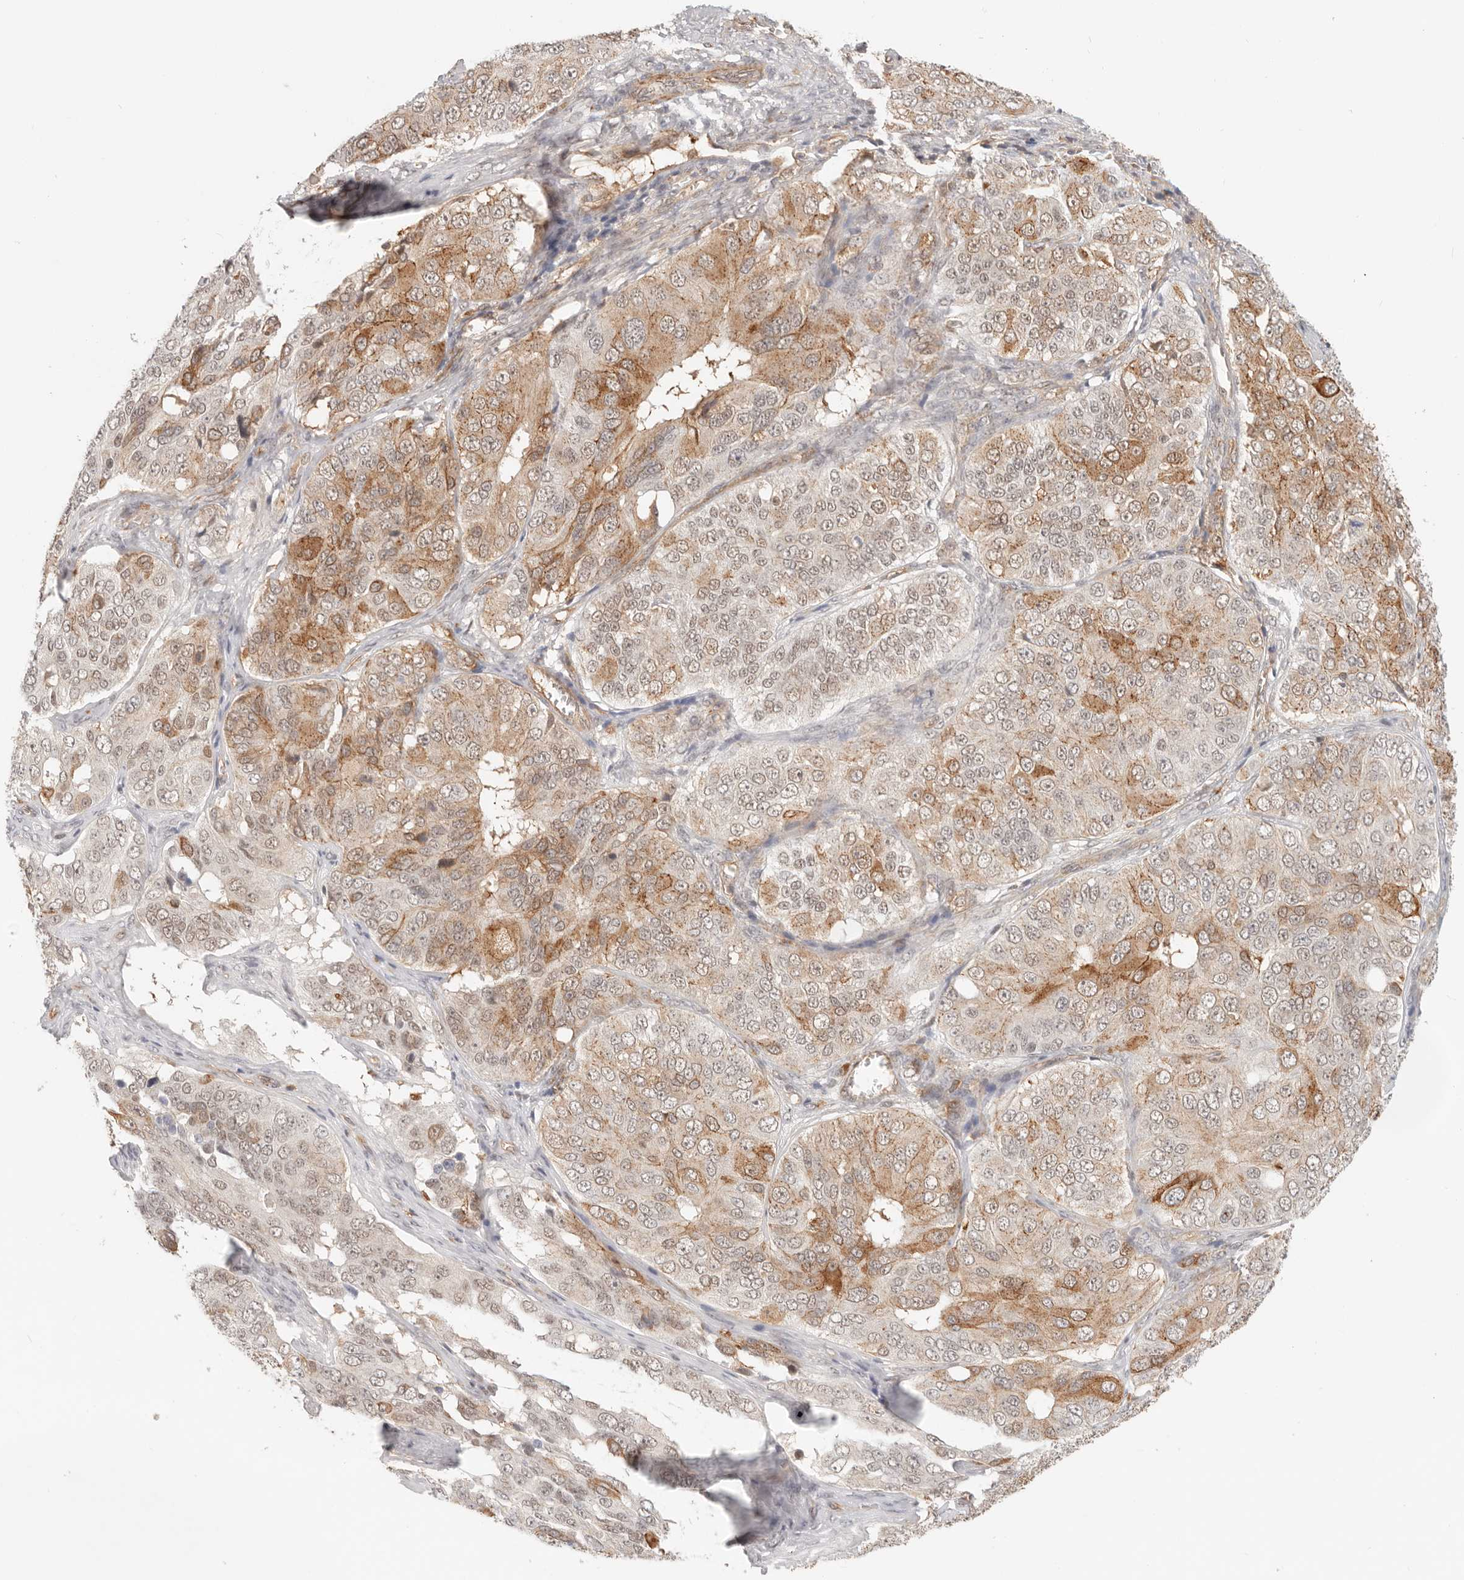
{"staining": {"intensity": "moderate", "quantity": "25%-75%", "location": "cytoplasmic/membranous,nuclear"}, "tissue": "ovarian cancer", "cell_type": "Tumor cells", "image_type": "cancer", "snomed": [{"axis": "morphology", "description": "Carcinoma, endometroid"}, {"axis": "topography", "description": "Ovary"}], "caption": "There is medium levels of moderate cytoplasmic/membranous and nuclear staining in tumor cells of ovarian endometroid carcinoma, as demonstrated by immunohistochemical staining (brown color).", "gene": "HEXD", "patient": {"sex": "female", "age": 51}}